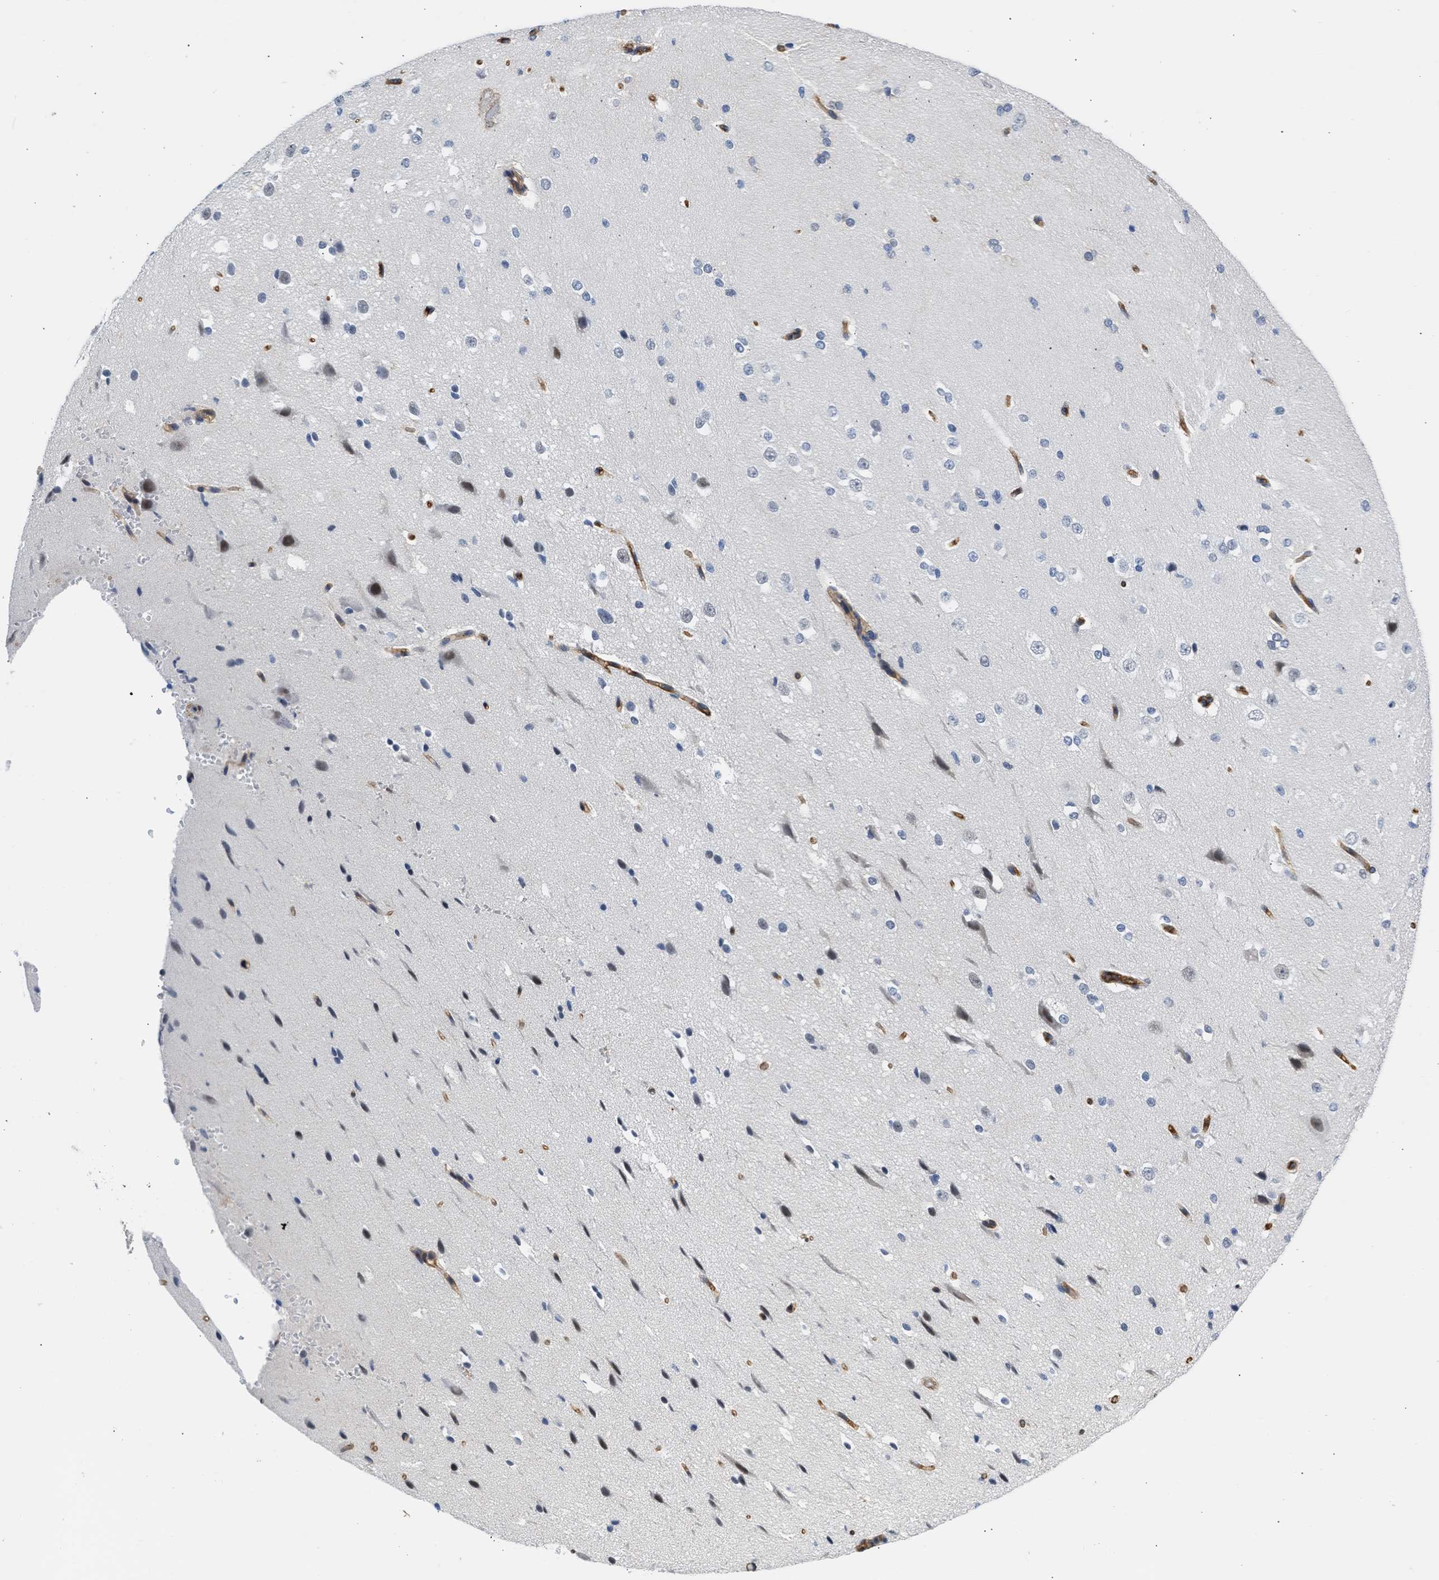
{"staining": {"intensity": "moderate", "quantity": ">75%", "location": "cytoplasmic/membranous"}, "tissue": "cerebral cortex", "cell_type": "Endothelial cells", "image_type": "normal", "snomed": [{"axis": "morphology", "description": "Normal tissue, NOS"}, {"axis": "morphology", "description": "Developmental malformation"}, {"axis": "topography", "description": "Cerebral cortex"}], "caption": "Immunohistochemical staining of unremarkable human cerebral cortex shows moderate cytoplasmic/membranous protein positivity in approximately >75% of endothelial cells.", "gene": "MAS1L", "patient": {"sex": "female", "age": 30}}